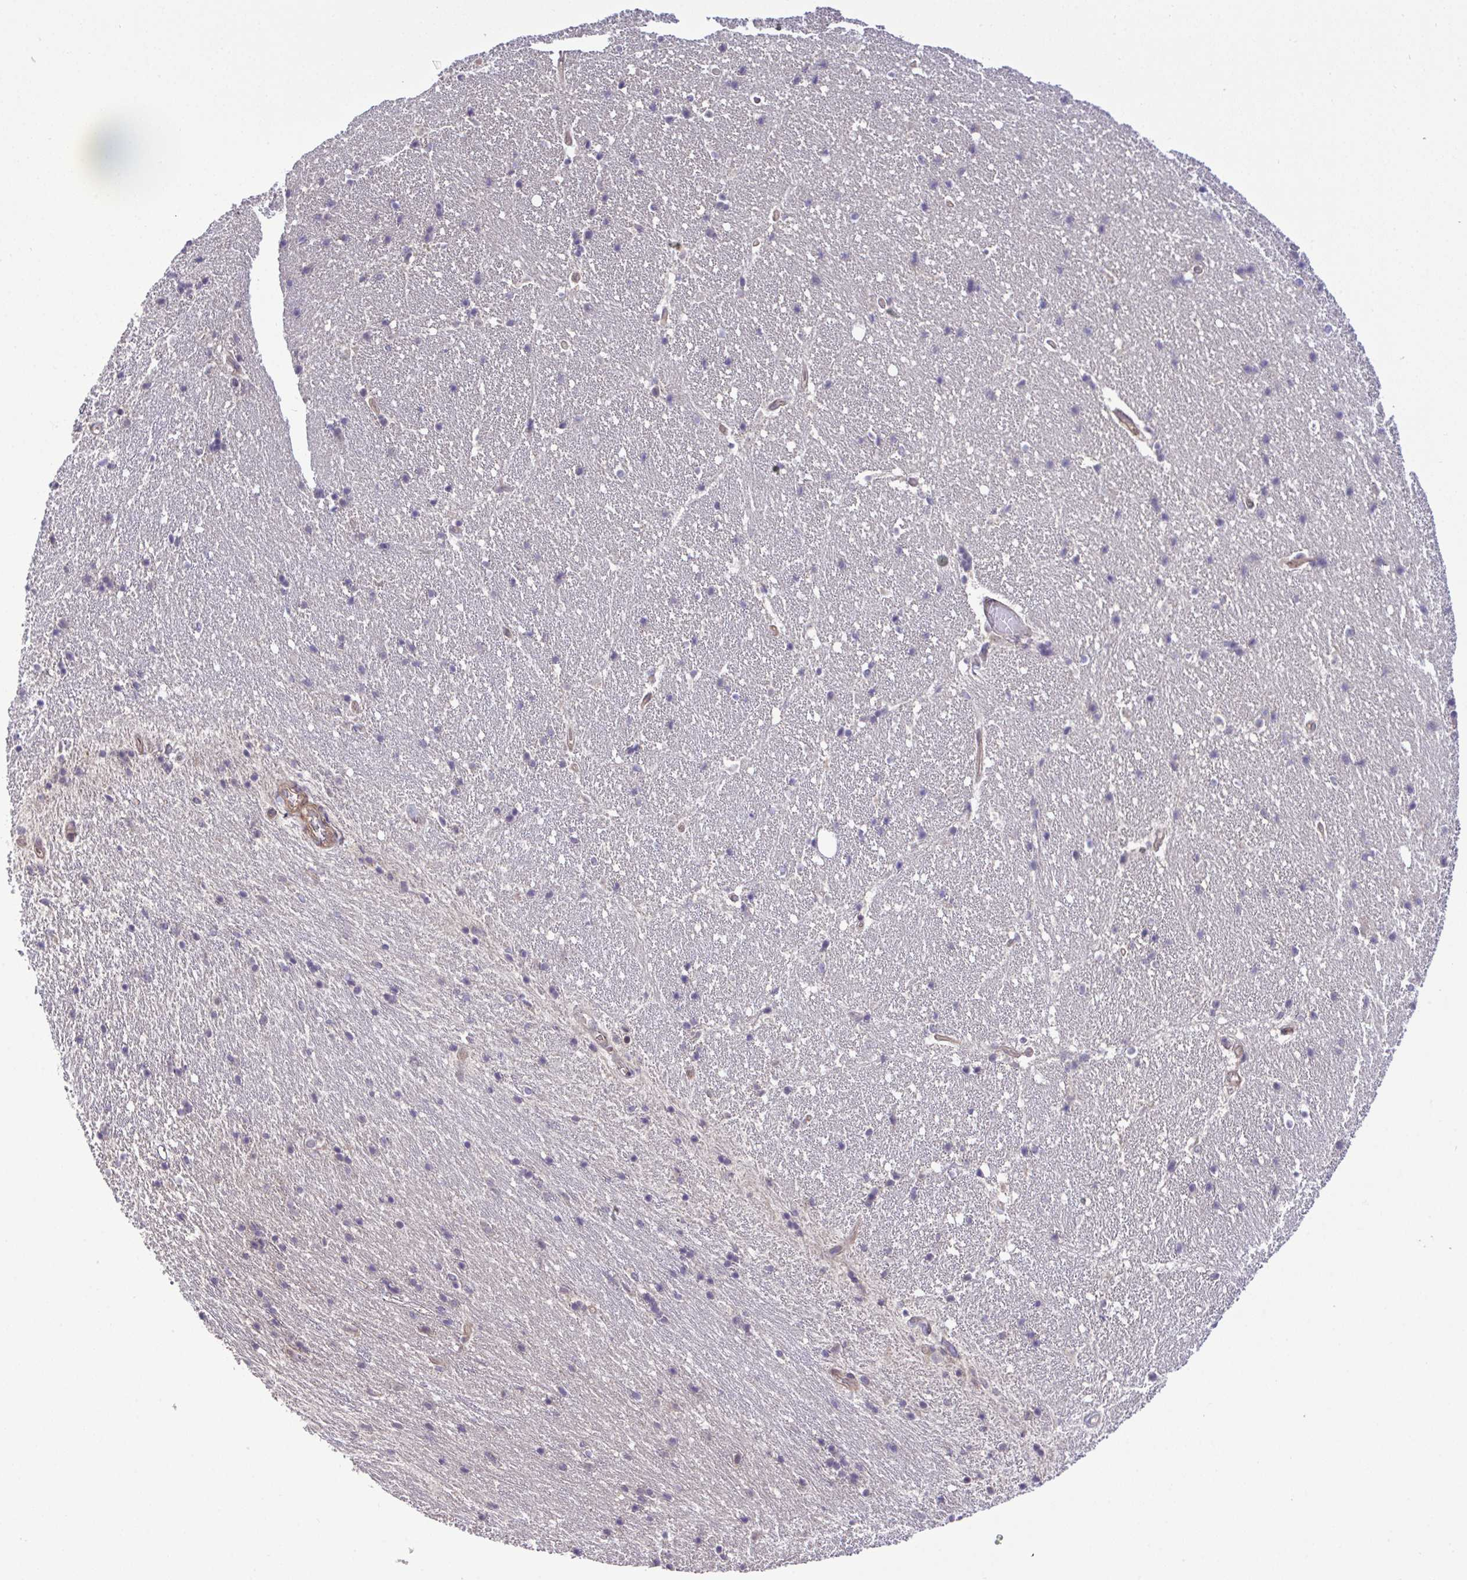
{"staining": {"intensity": "negative", "quantity": "none", "location": "none"}, "tissue": "hippocampus", "cell_type": "Glial cells", "image_type": "normal", "snomed": [{"axis": "morphology", "description": "Normal tissue, NOS"}, {"axis": "topography", "description": "Hippocampus"}], "caption": "Photomicrograph shows no protein expression in glial cells of benign hippocampus. (DAB immunohistochemistry (IHC) with hematoxylin counter stain).", "gene": "CMPK1", "patient": {"sex": "male", "age": 63}}